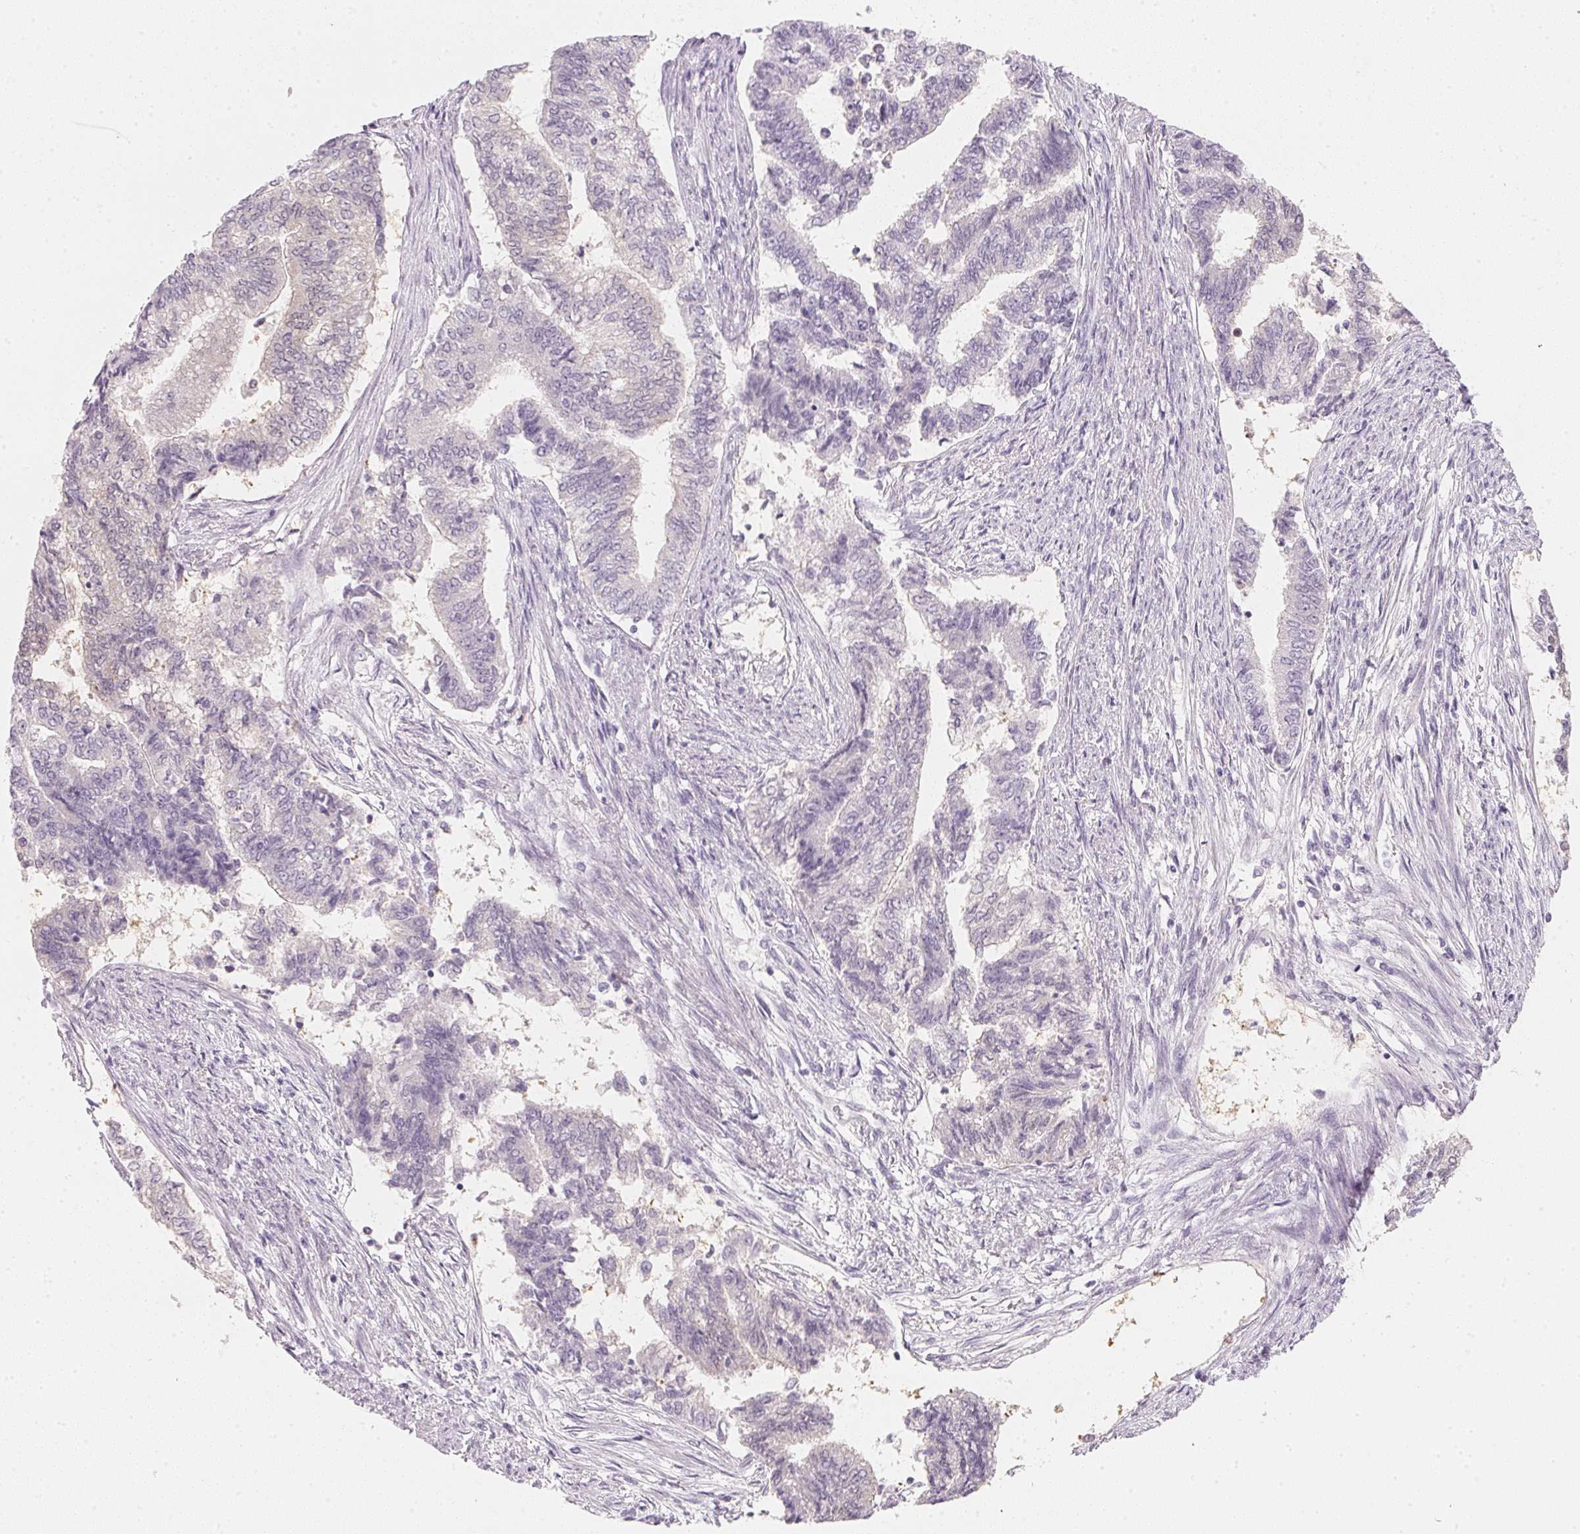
{"staining": {"intensity": "negative", "quantity": "none", "location": "none"}, "tissue": "endometrial cancer", "cell_type": "Tumor cells", "image_type": "cancer", "snomed": [{"axis": "morphology", "description": "Adenocarcinoma, NOS"}, {"axis": "topography", "description": "Endometrium"}], "caption": "An immunohistochemistry (IHC) image of endometrial adenocarcinoma is shown. There is no staining in tumor cells of endometrial adenocarcinoma.", "gene": "CFAP276", "patient": {"sex": "female", "age": 65}}